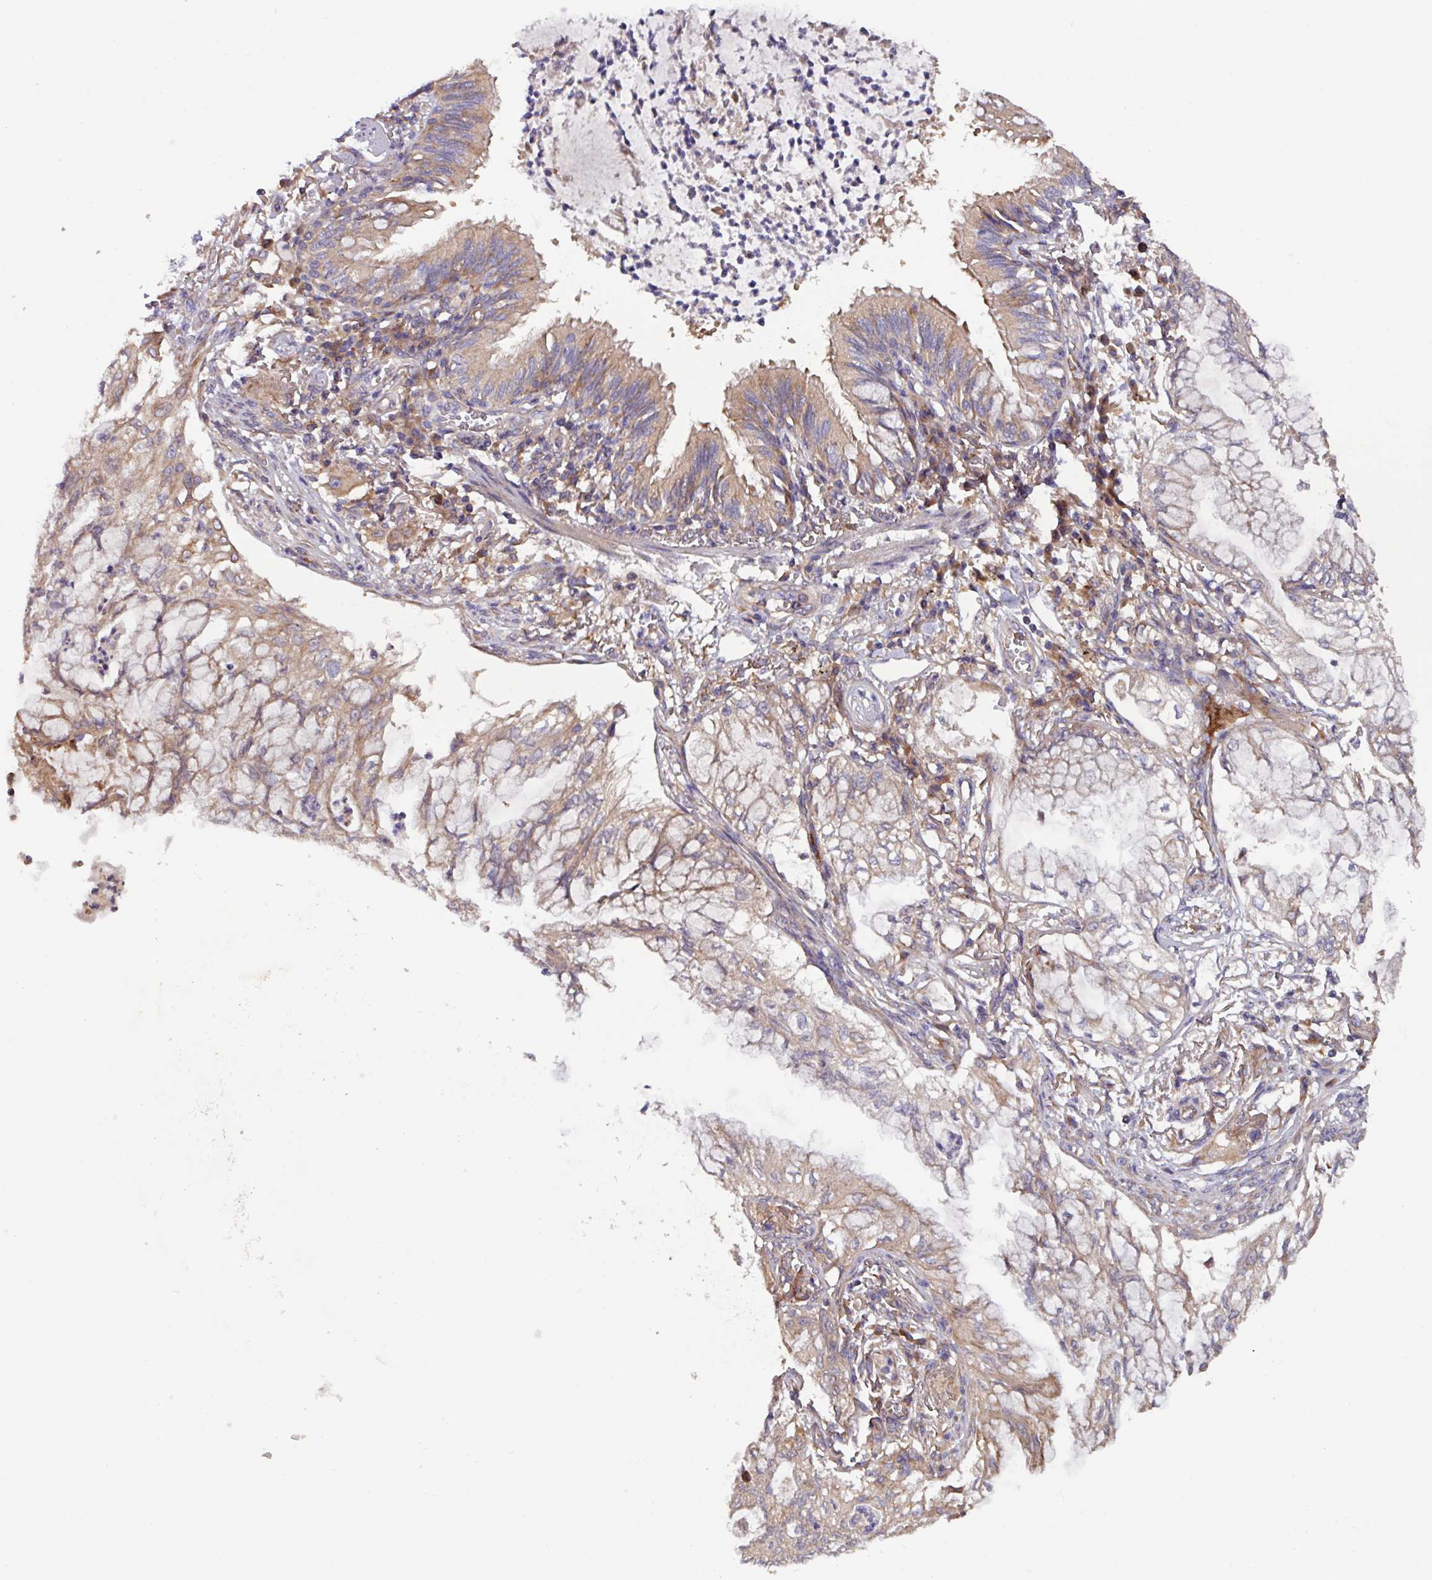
{"staining": {"intensity": "weak", "quantity": ">75%", "location": "cytoplasmic/membranous"}, "tissue": "lung cancer", "cell_type": "Tumor cells", "image_type": "cancer", "snomed": [{"axis": "morphology", "description": "Adenocarcinoma, NOS"}, {"axis": "topography", "description": "Lung"}], "caption": "Protein staining of lung cancer (adenocarcinoma) tissue reveals weak cytoplasmic/membranous expression in approximately >75% of tumor cells.", "gene": "PTPRQ", "patient": {"sex": "female", "age": 70}}